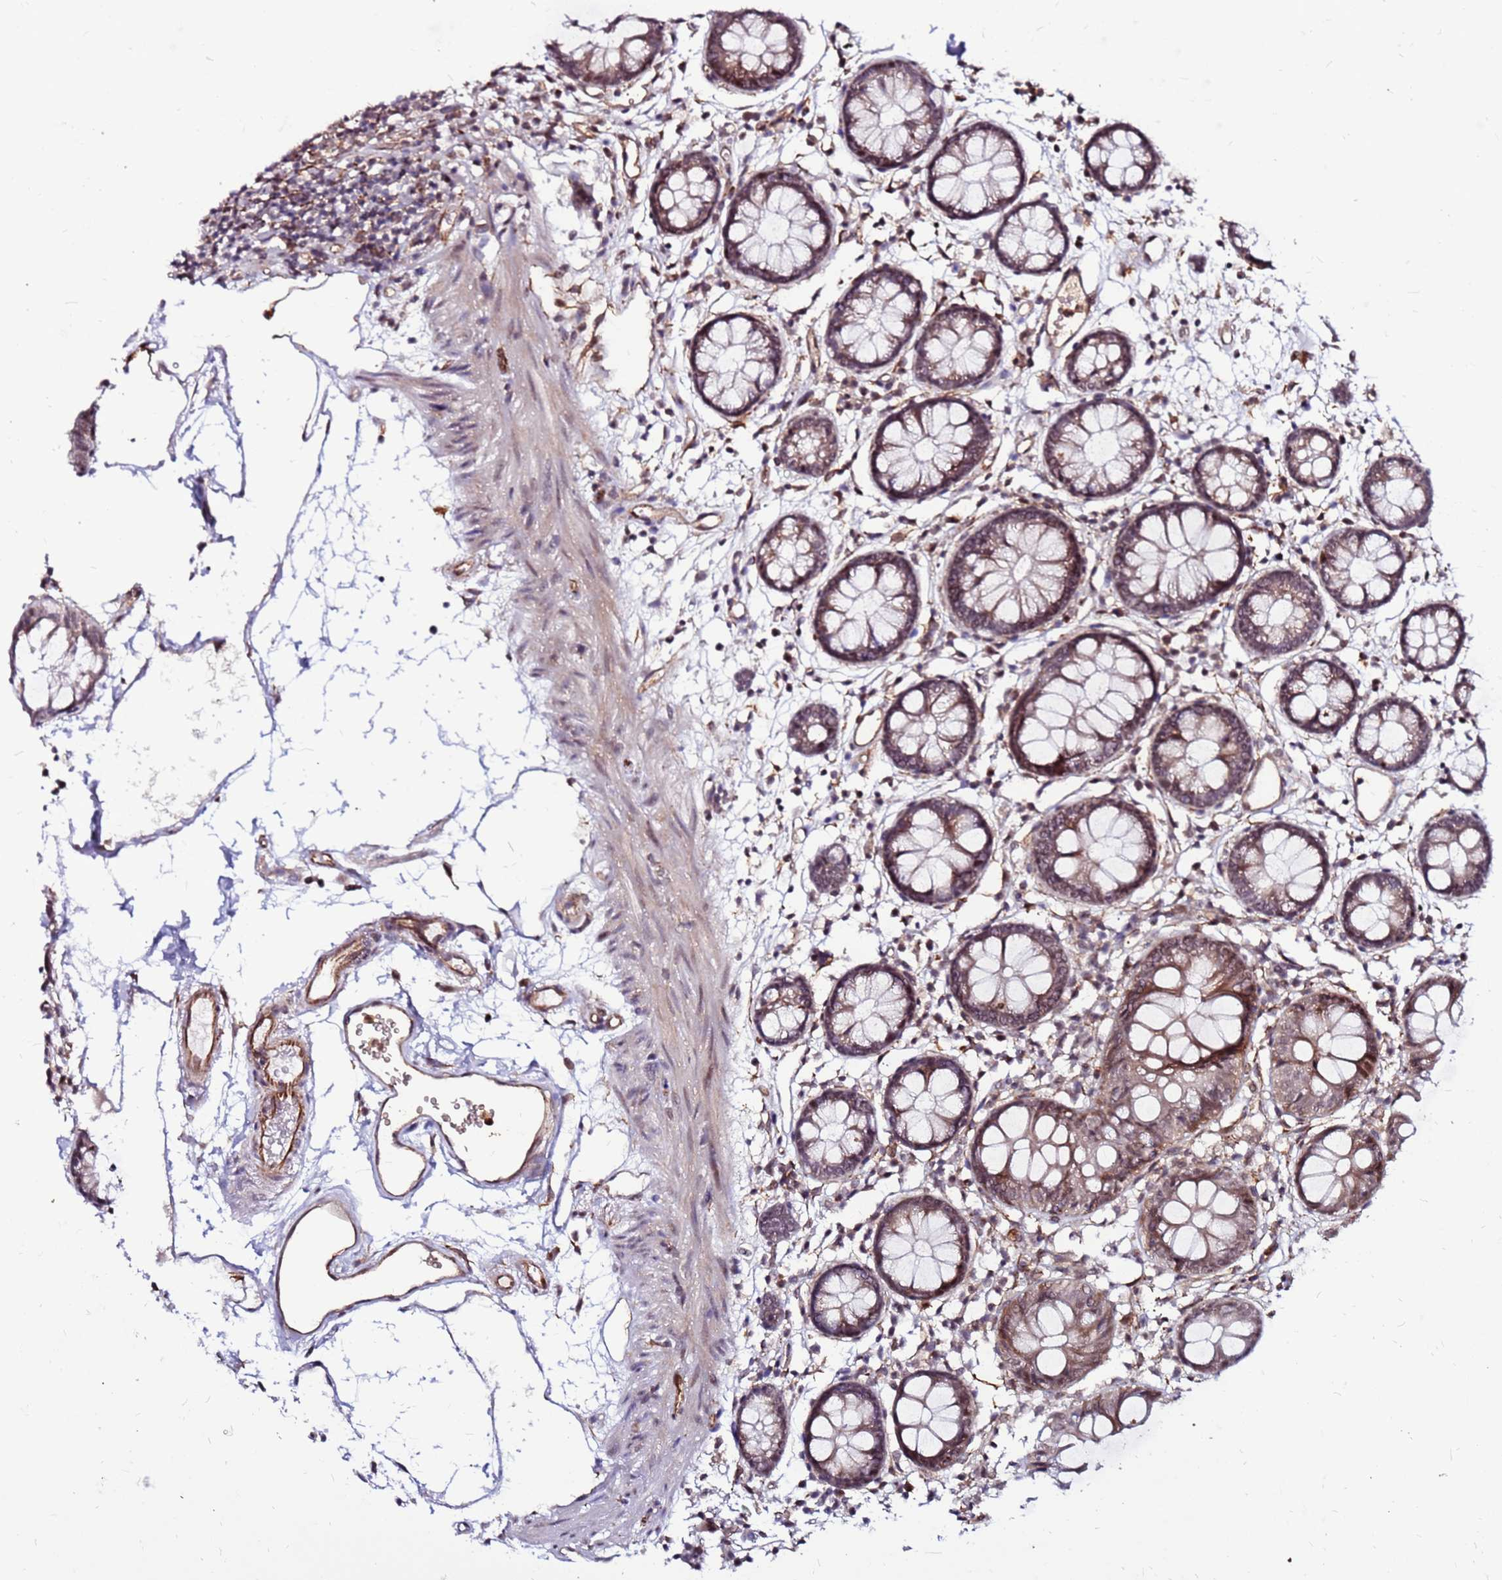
{"staining": {"intensity": "strong", "quantity": ">75%", "location": "cytoplasmic/membranous"}, "tissue": "colon", "cell_type": "Endothelial cells", "image_type": "normal", "snomed": [{"axis": "morphology", "description": "Normal tissue, NOS"}, {"axis": "topography", "description": "Colon"}], "caption": "Endothelial cells exhibit high levels of strong cytoplasmic/membranous positivity in approximately >75% of cells in unremarkable human colon. The protein of interest is stained brown, and the nuclei are stained in blue (DAB IHC with brightfield microscopy, high magnification).", "gene": "CLK3", "patient": {"sex": "female", "age": 84}}